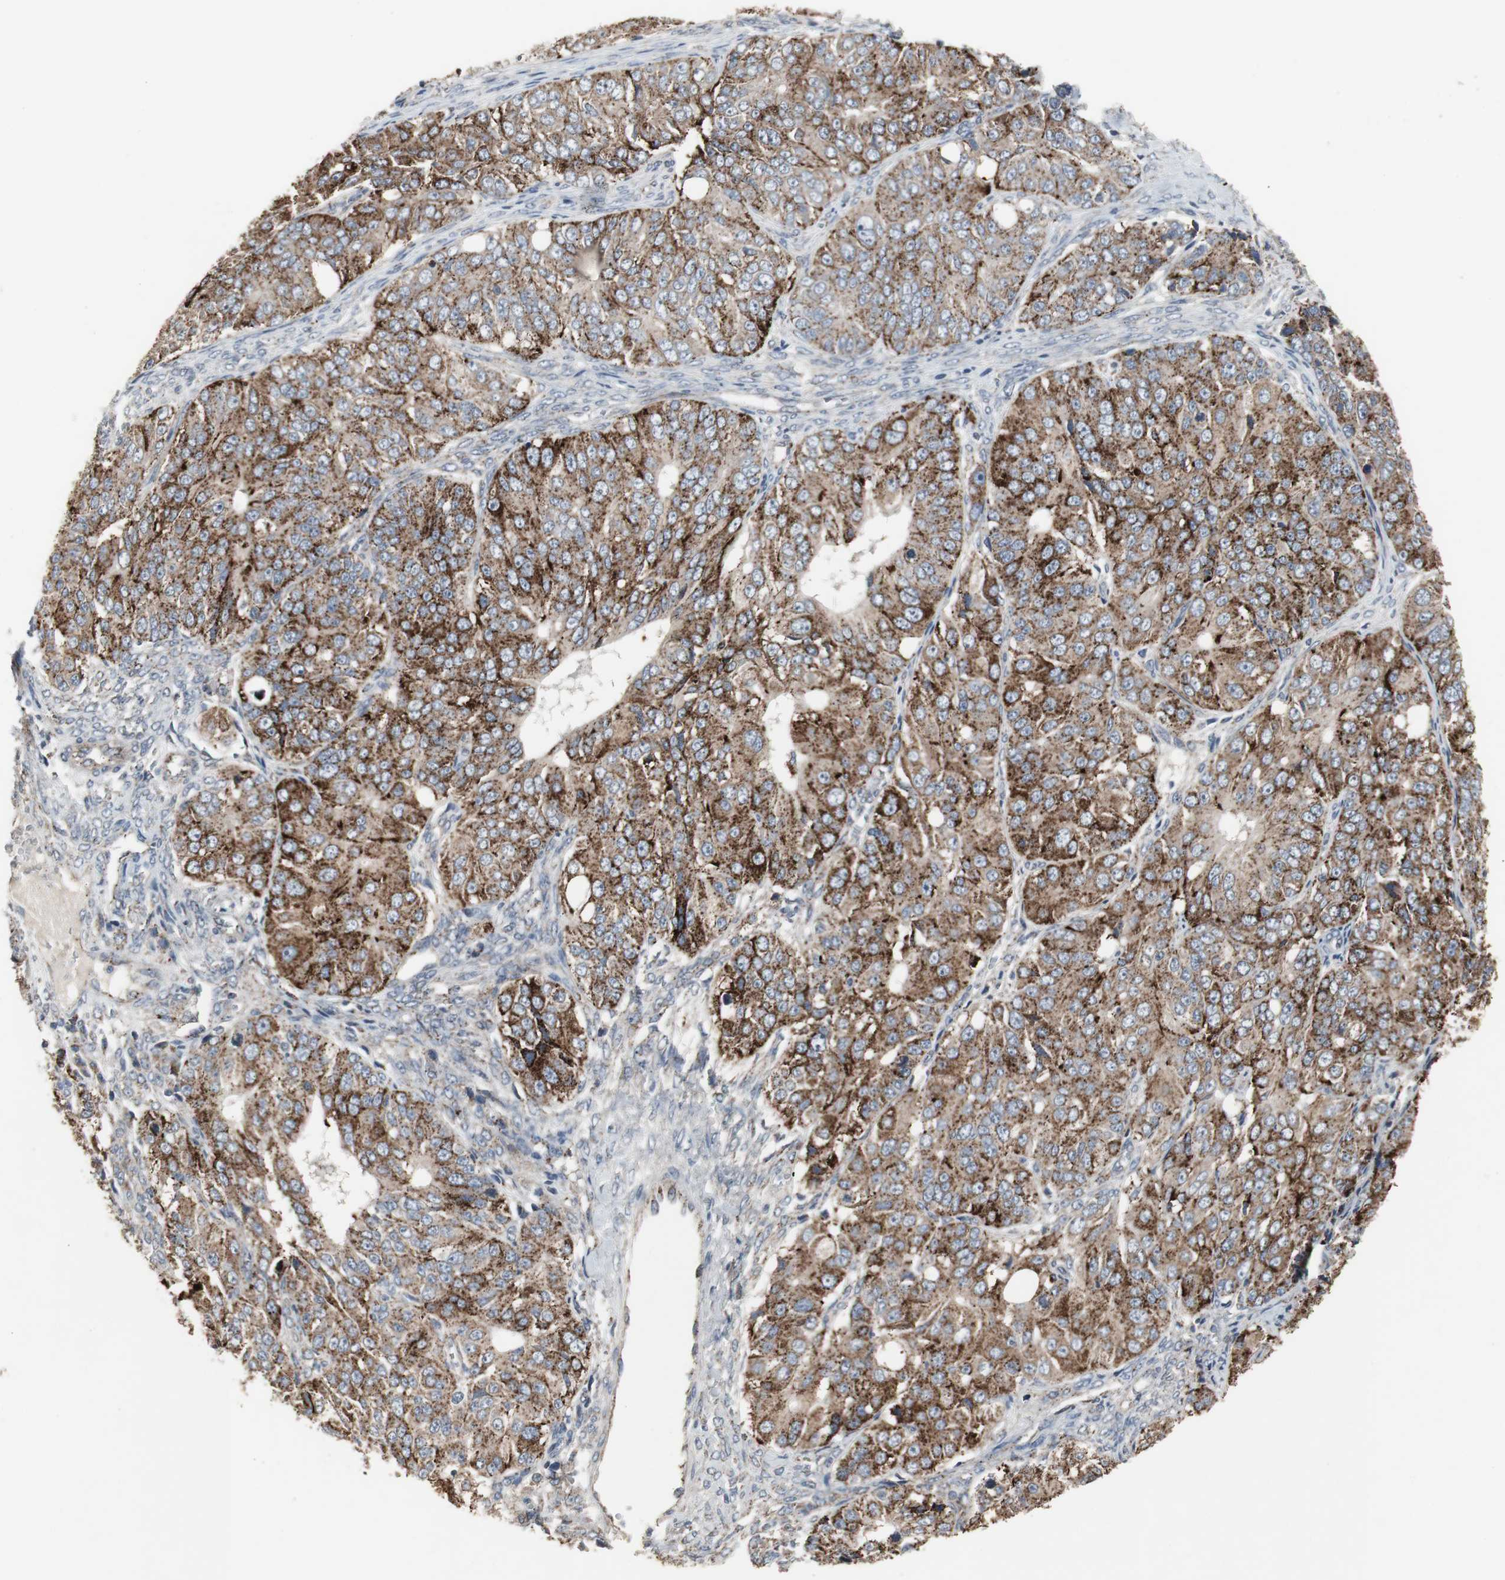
{"staining": {"intensity": "strong", "quantity": ">75%", "location": "cytoplasmic/membranous"}, "tissue": "ovarian cancer", "cell_type": "Tumor cells", "image_type": "cancer", "snomed": [{"axis": "morphology", "description": "Carcinoma, endometroid"}, {"axis": "topography", "description": "Ovary"}], "caption": "Immunohistochemistry photomicrograph of neoplastic tissue: human ovarian cancer (endometroid carcinoma) stained using immunohistochemistry displays high levels of strong protein expression localized specifically in the cytoplasmic/membranous of tumor cells, appearing as a cytoplasmic/membranous brown color.", "gene": "GBA1", "patient": {"sex": "female", "age": 51}}